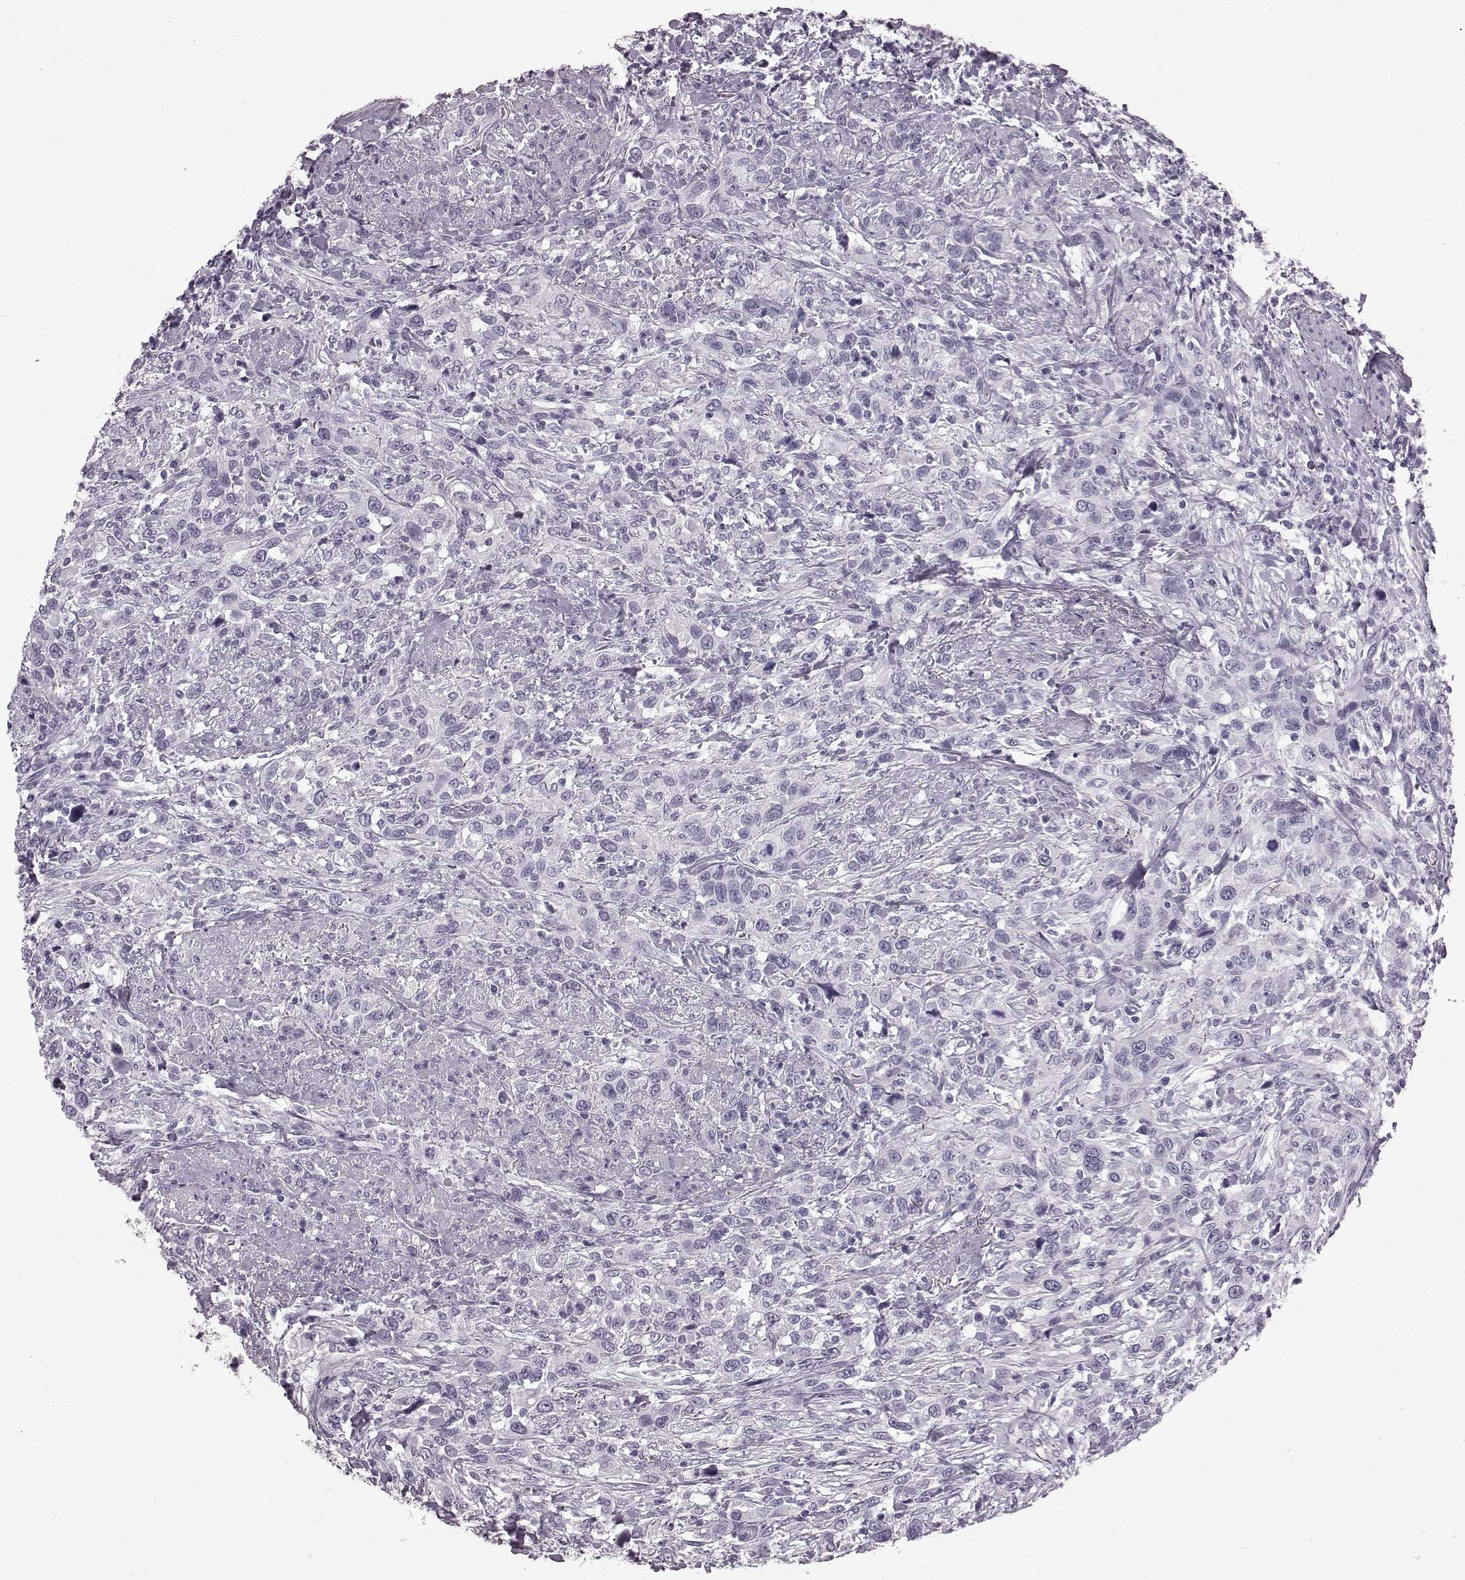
{"staining": {"intensity": "negative", "quantity": "none", "location": "none"}, "tissue": "urothelial cancer", "cell_type": "Tumor cells", "image_type": "cancer", "snomed": [{"axis": "morphology", "description": "Urothelial carcinoma, NOS"}, {"axis": "morphology", "description": "Urothelial carcinoma, High grade"}, {"axis": "topography", "description": "Urinary bladder"}], "caption": "The immunohistochemistry image has no significant staining in tumor cells of transitional cell carcinoma tissue.", "gene": "AIPL1", "patient": {"sex": "female", "age": 64}}